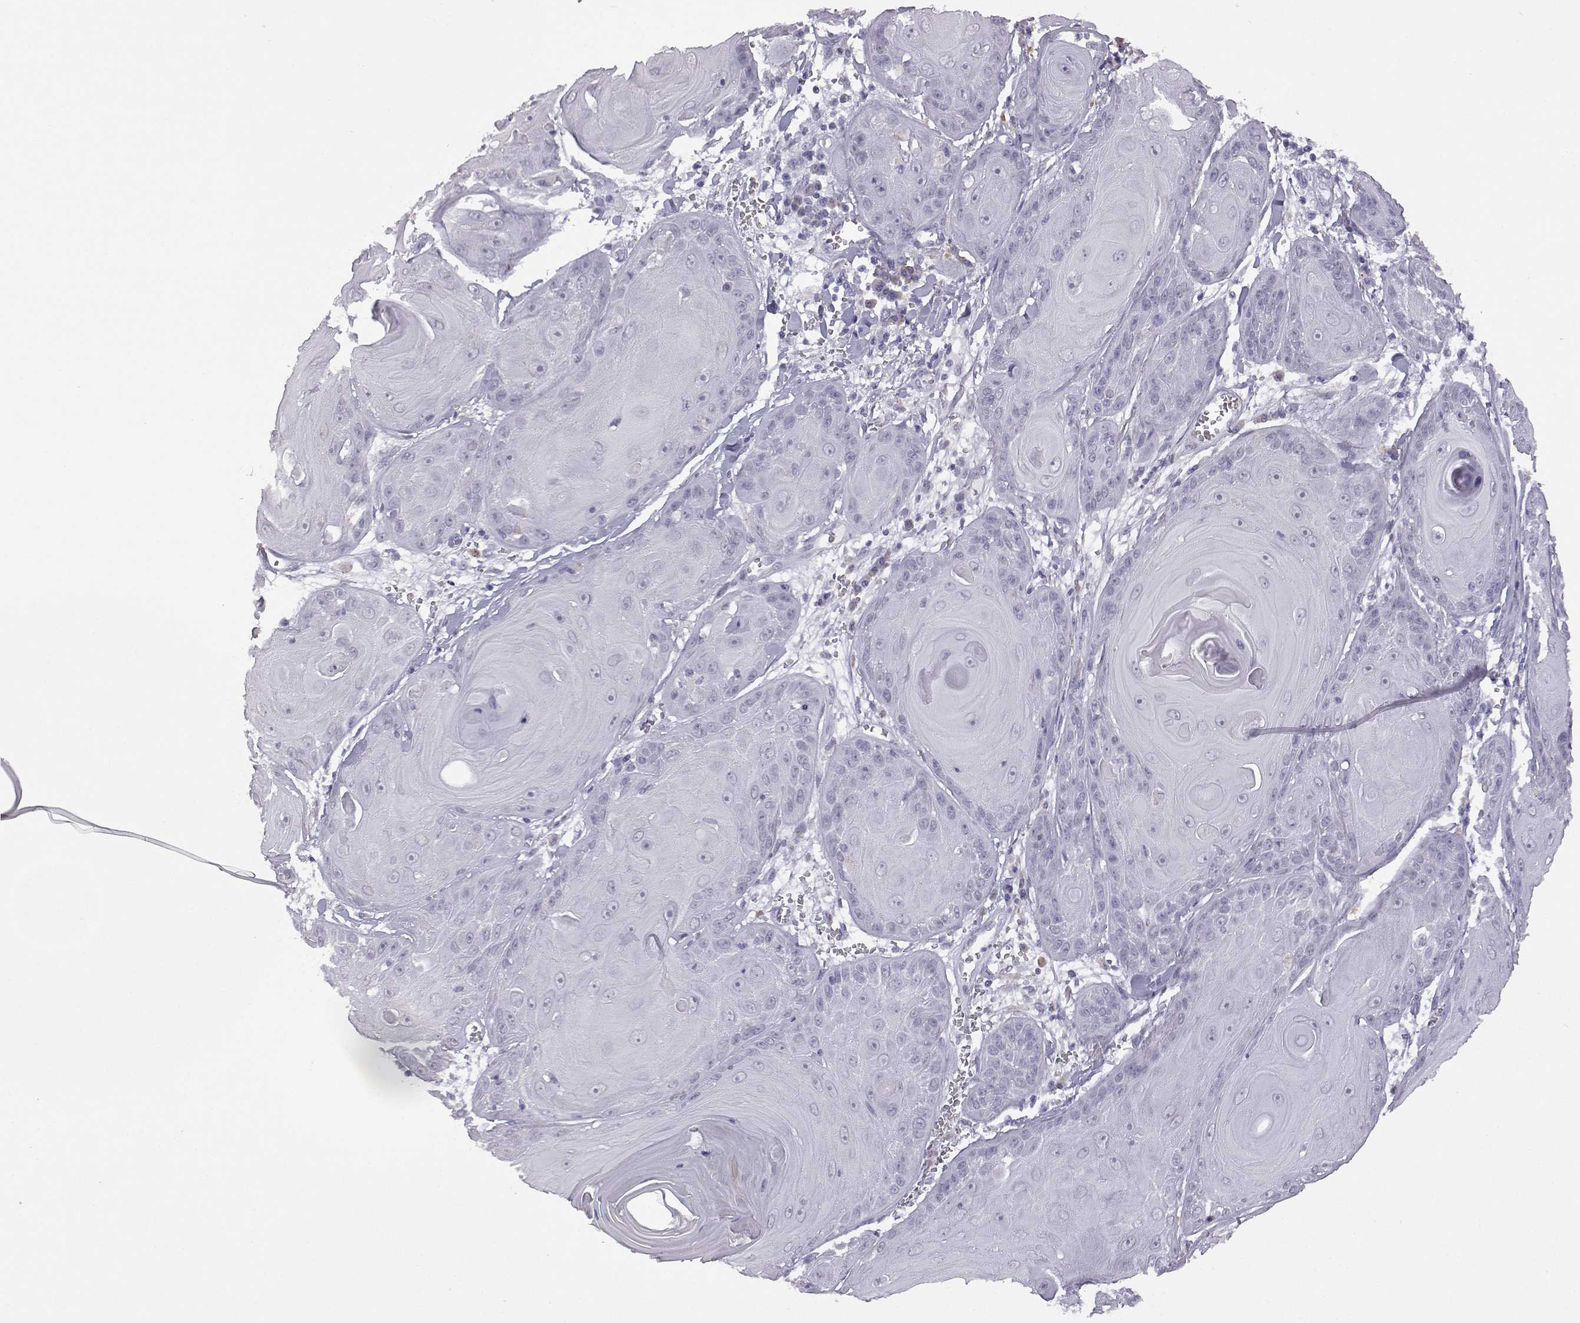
{"staining": {"intensity": "negative", "quantity": "none", "location": "none"}, "tissue": "skin cancer", "cell_type": "Tumor cells", "image_type": "cancer", "snomed": [{"axis": "morphology", "description": "Squamous cell carcinoma, NOS"}, {"axis": "topography", "description": "Skin"}, {"axis": "topography", "description": "Vulva"}], "caption": "Image shows no significant protein positivity in tumor cells of skin cancer.", "gene": "VGF", "patient": {"sex": "female", "age": 85}}